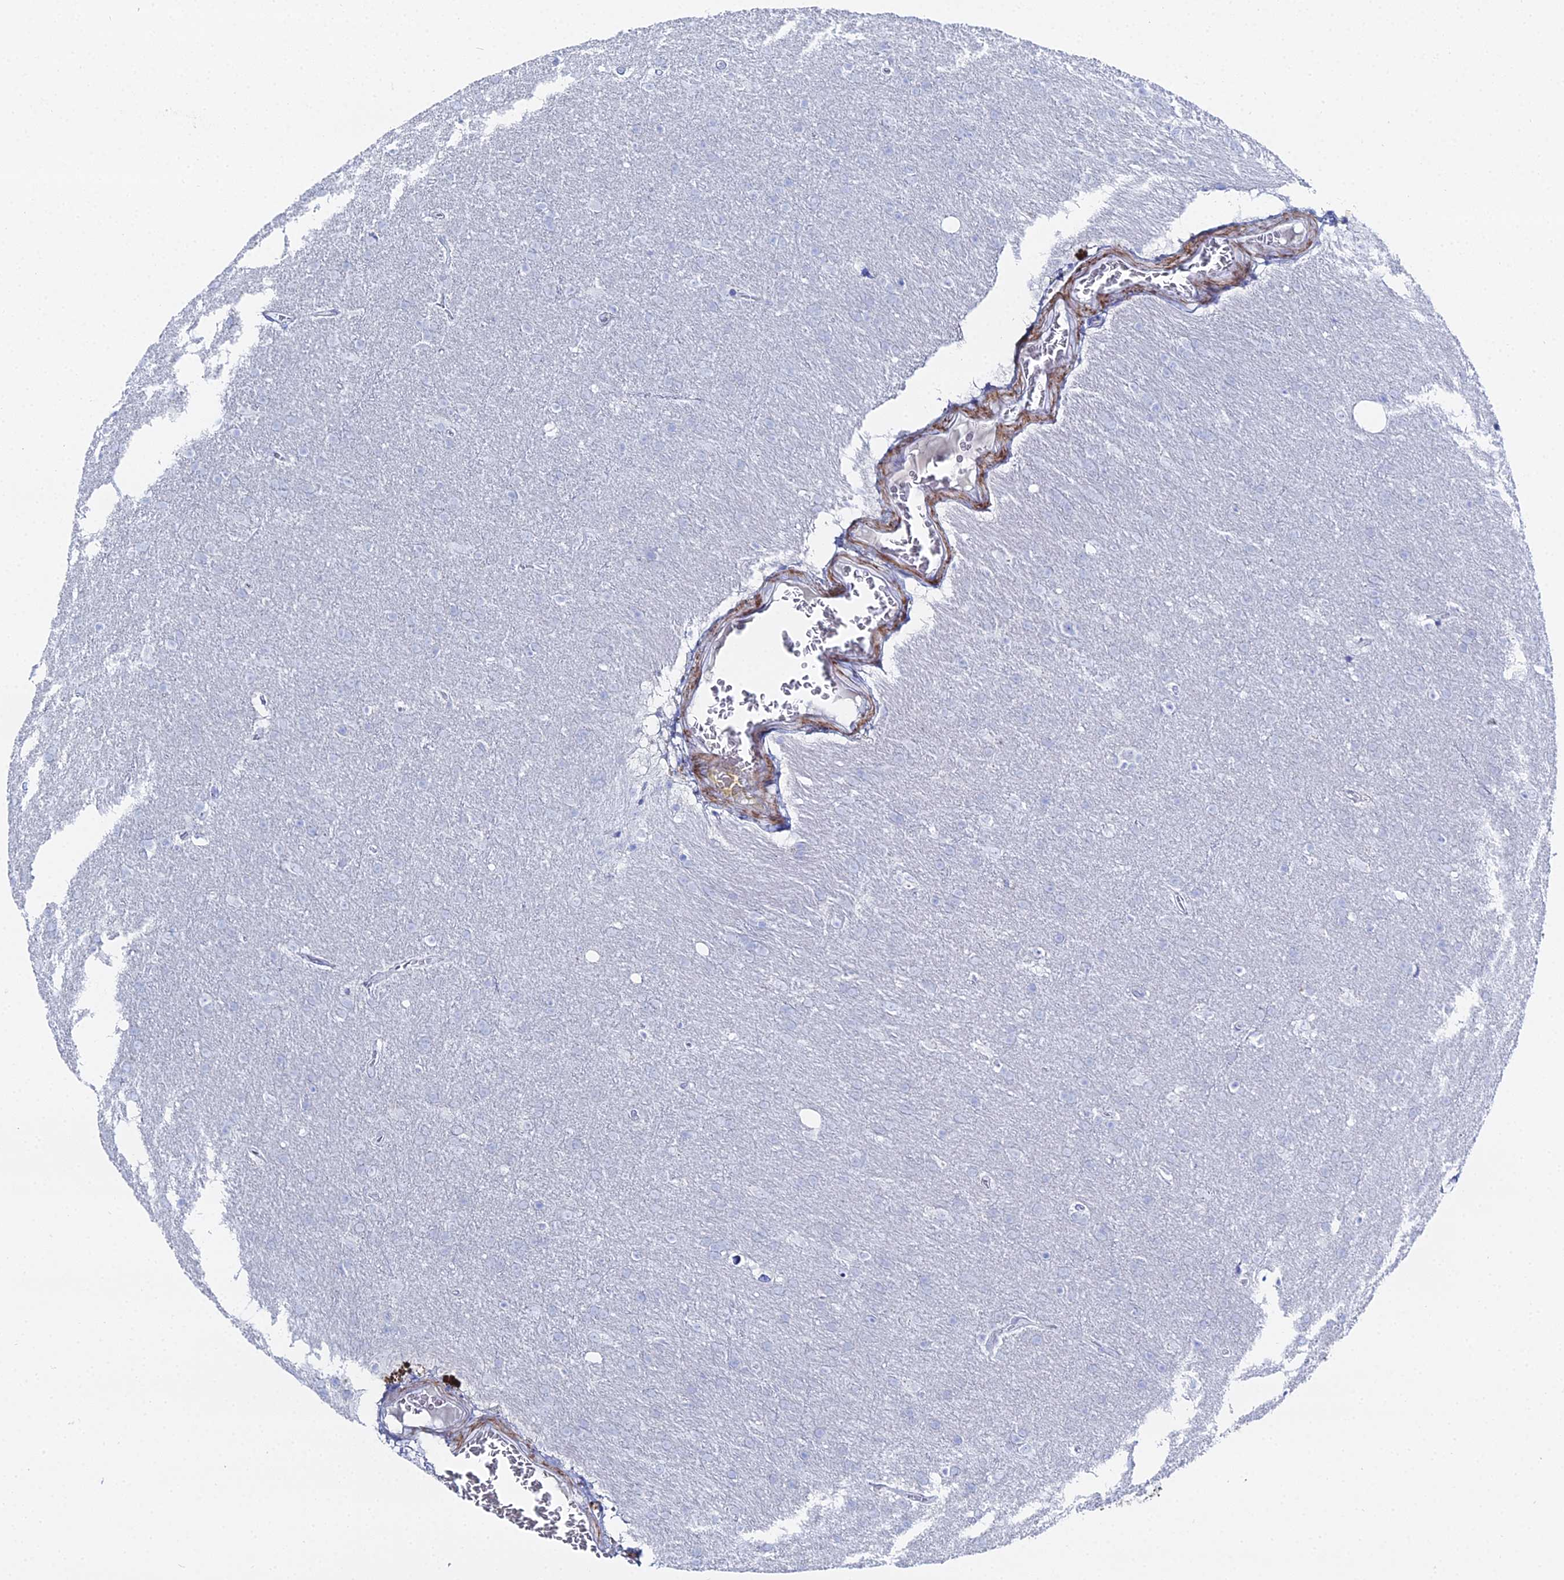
{"staining": {"intensity": "negative", "quantity": "none", "location": "none"}, "tissue": "glioma", "cell_type": "Tumor cells", "image_type": "cancer", "snomed": [{"axis": "morphology", "description": "Glioma, malignant, Low grade"}, {"axis": "topography", "description": "Brain"}], "caption": "Glioma was stained to show a protein in brown. There is no significant expression in tumor cells.", "gene": "DHX34", "patient": {"sex": "female", "age": 32}}